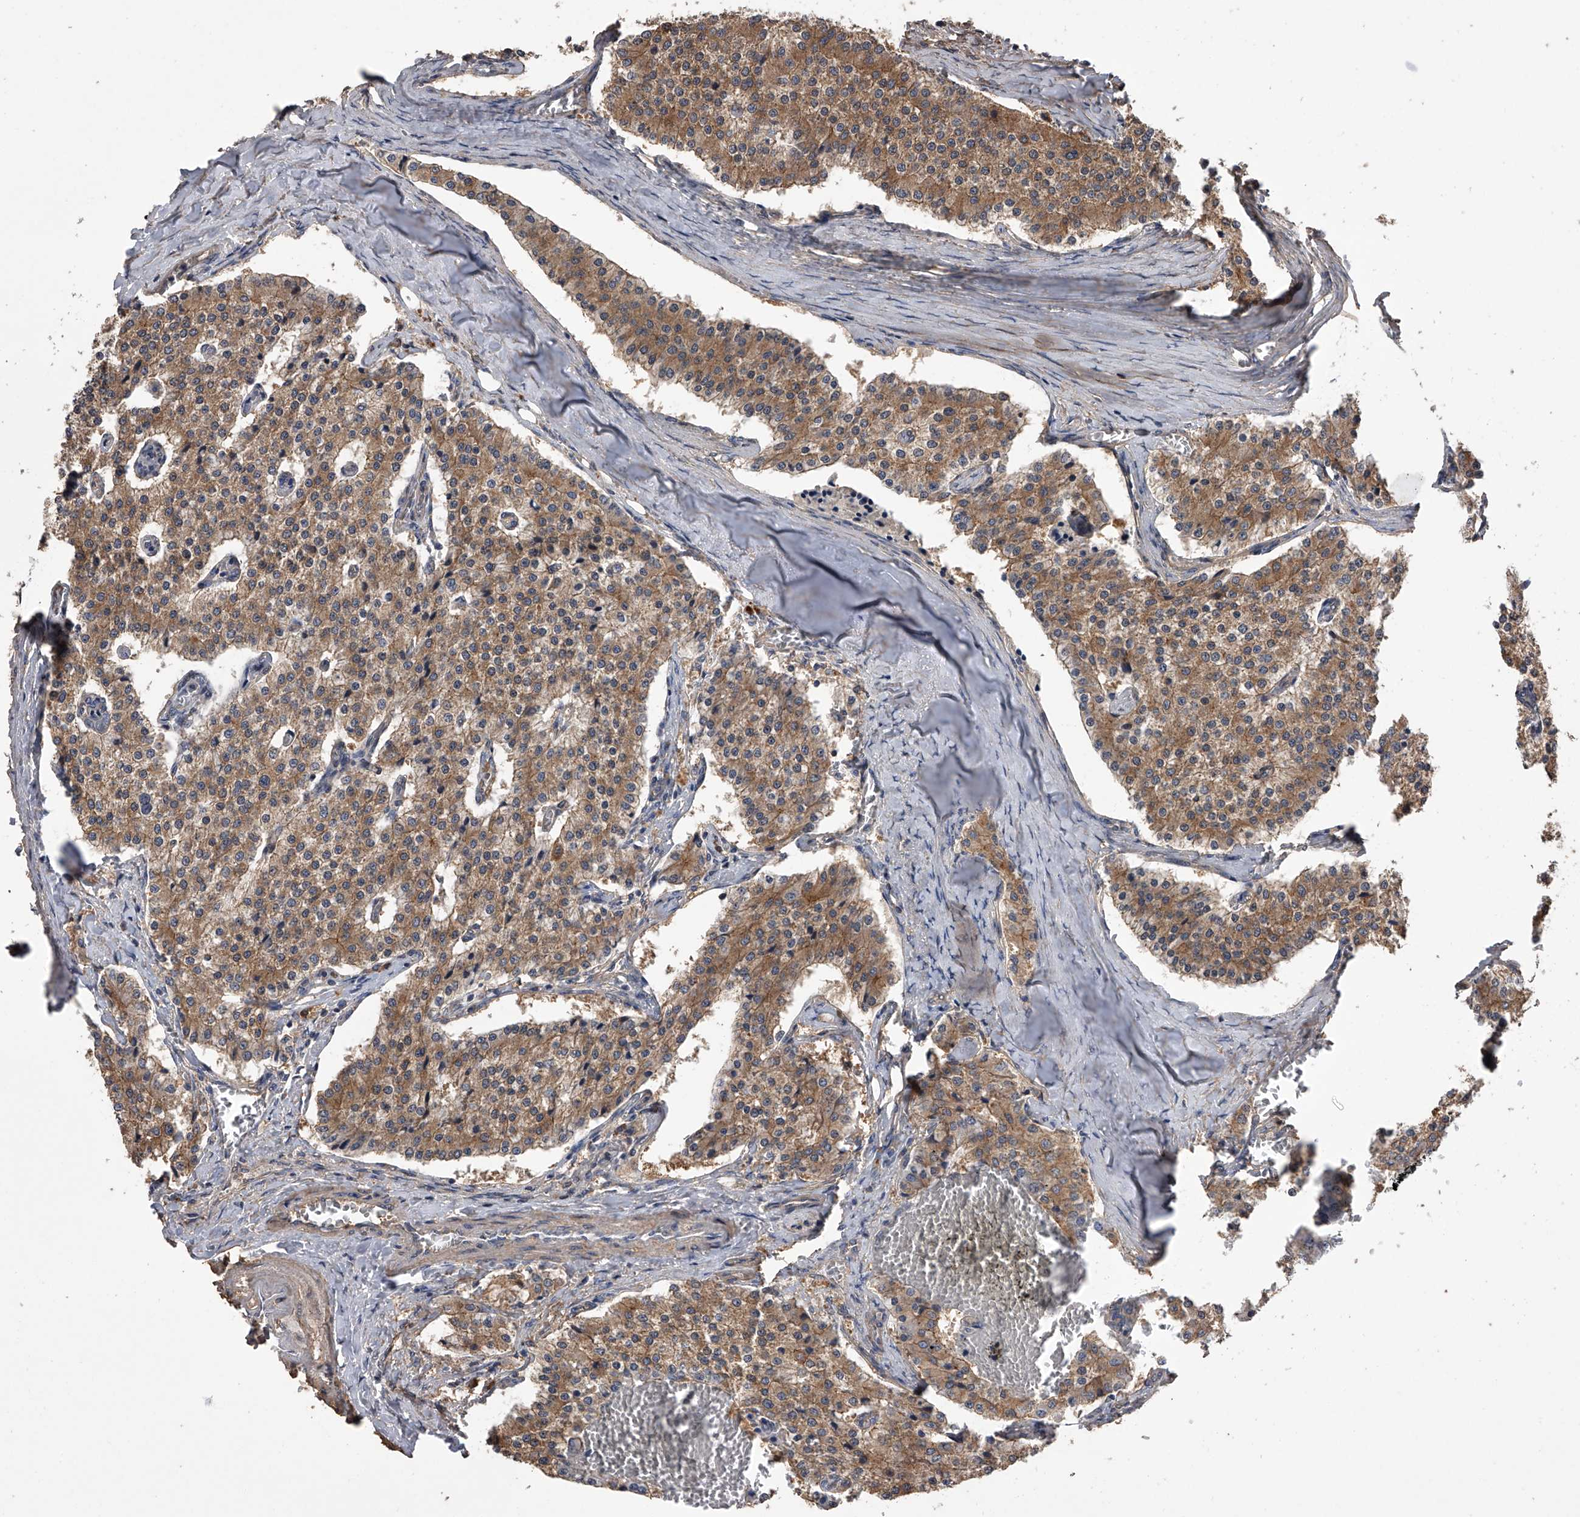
{"staining": {"intensity": "moderate", "quantity": ">75%", "location": "cytoplasmic/membranous"}, "tissue": "carcinoid", "cell_type": "Tumor cells", "image_type": "cancer", "snomed": [{"axis": "morphology", "description": "Carcinoid, malignant, NOS"}, {"axis": "topography", "description": "Colon"}], "caption": "Immunohistochemical staining of human malignant carcinoid shows moderate cytoplasmic/membranous protein positivity in about >75% of tumor cells.", "gene": "ZNF343", "patient": {"sex": "female", "age": 52}}